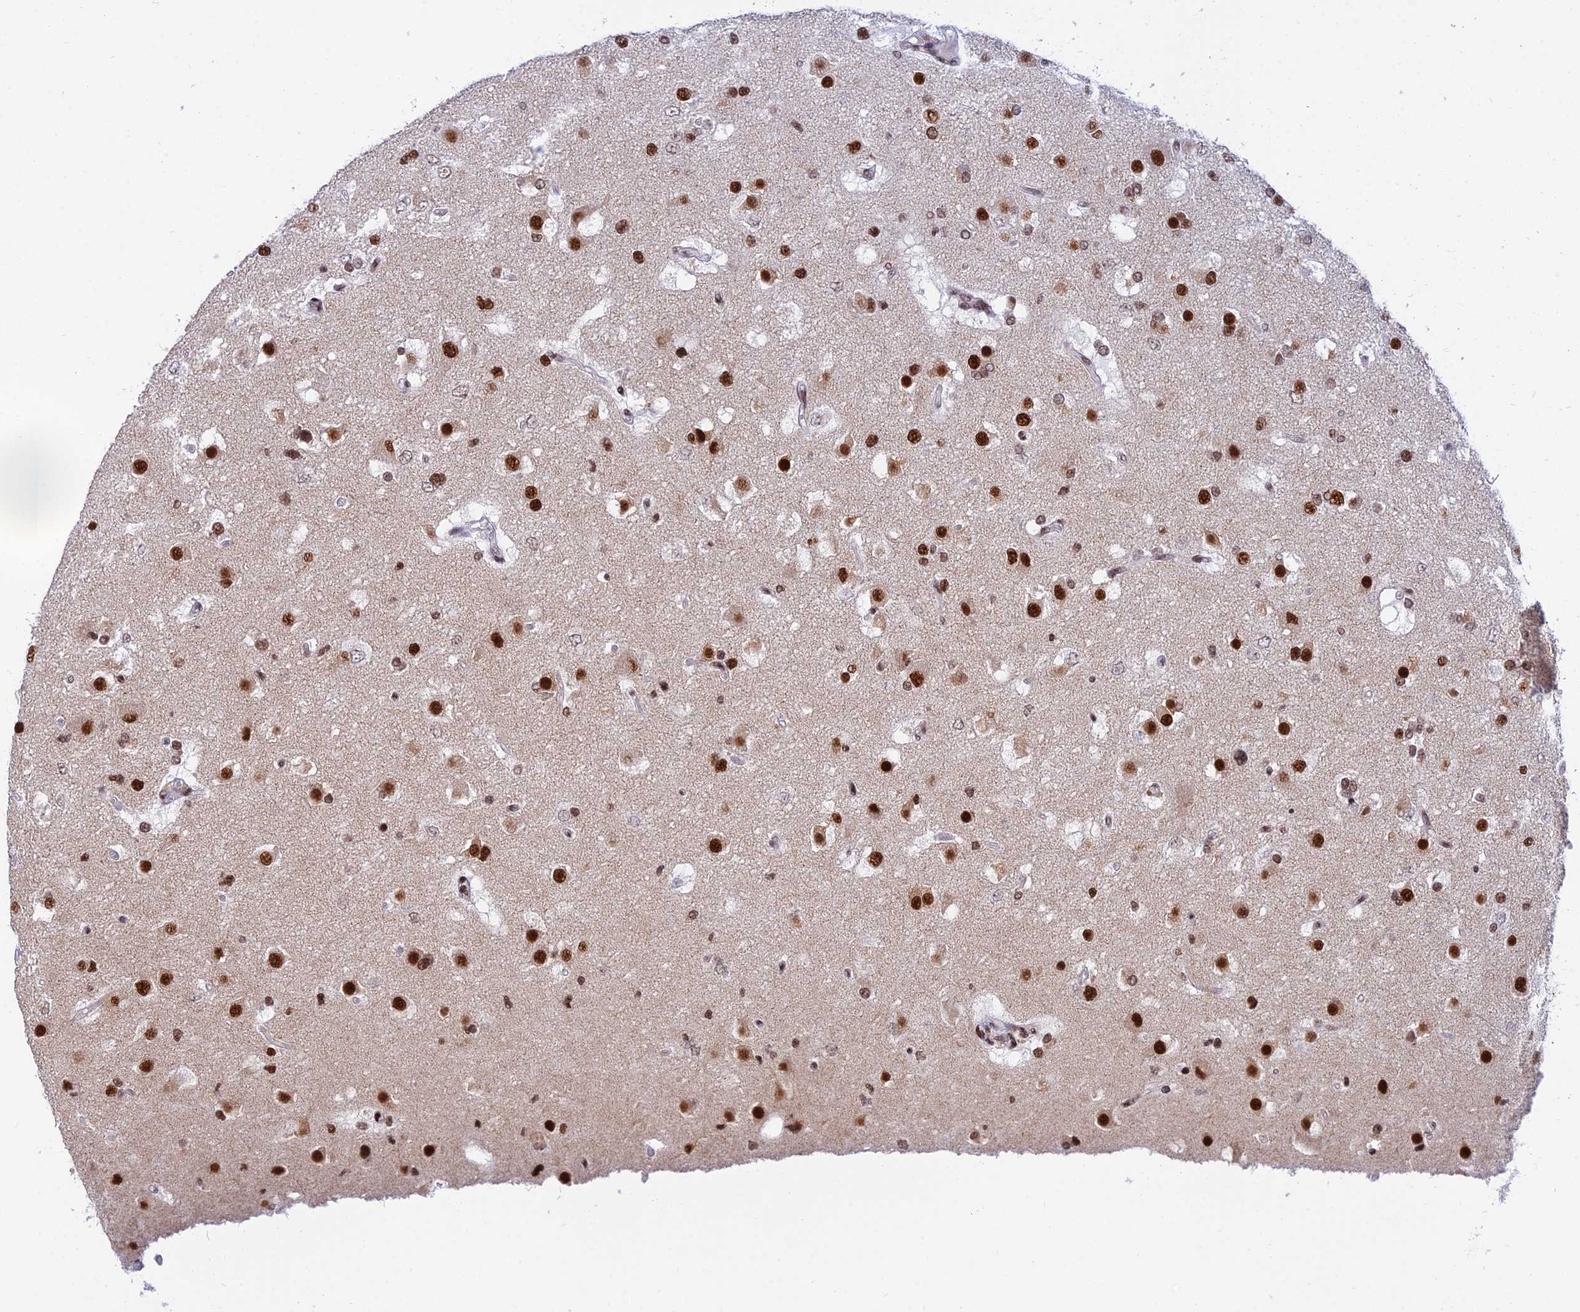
{"staining": {"intensity": "strong", "quantity": "25%-75%", "location": "nuclear"}, "tissue": "glioma", "cell_type": "Tumor cells", "image_type": "cancer", "snomed": [{"axis": "morphology", "description": "Glioma, malignant, High grade"}, {"axis": "topography", "description": "Brain"}], "caption": "Strong nuclear staining for a protein is appreciated in approximately 25%-75% of tumor cells of malignant glioma (high-grade) using immunohistochemistry (IHC).", "gene": "USP22", "patient": {"sex": "male", "age": 53}}